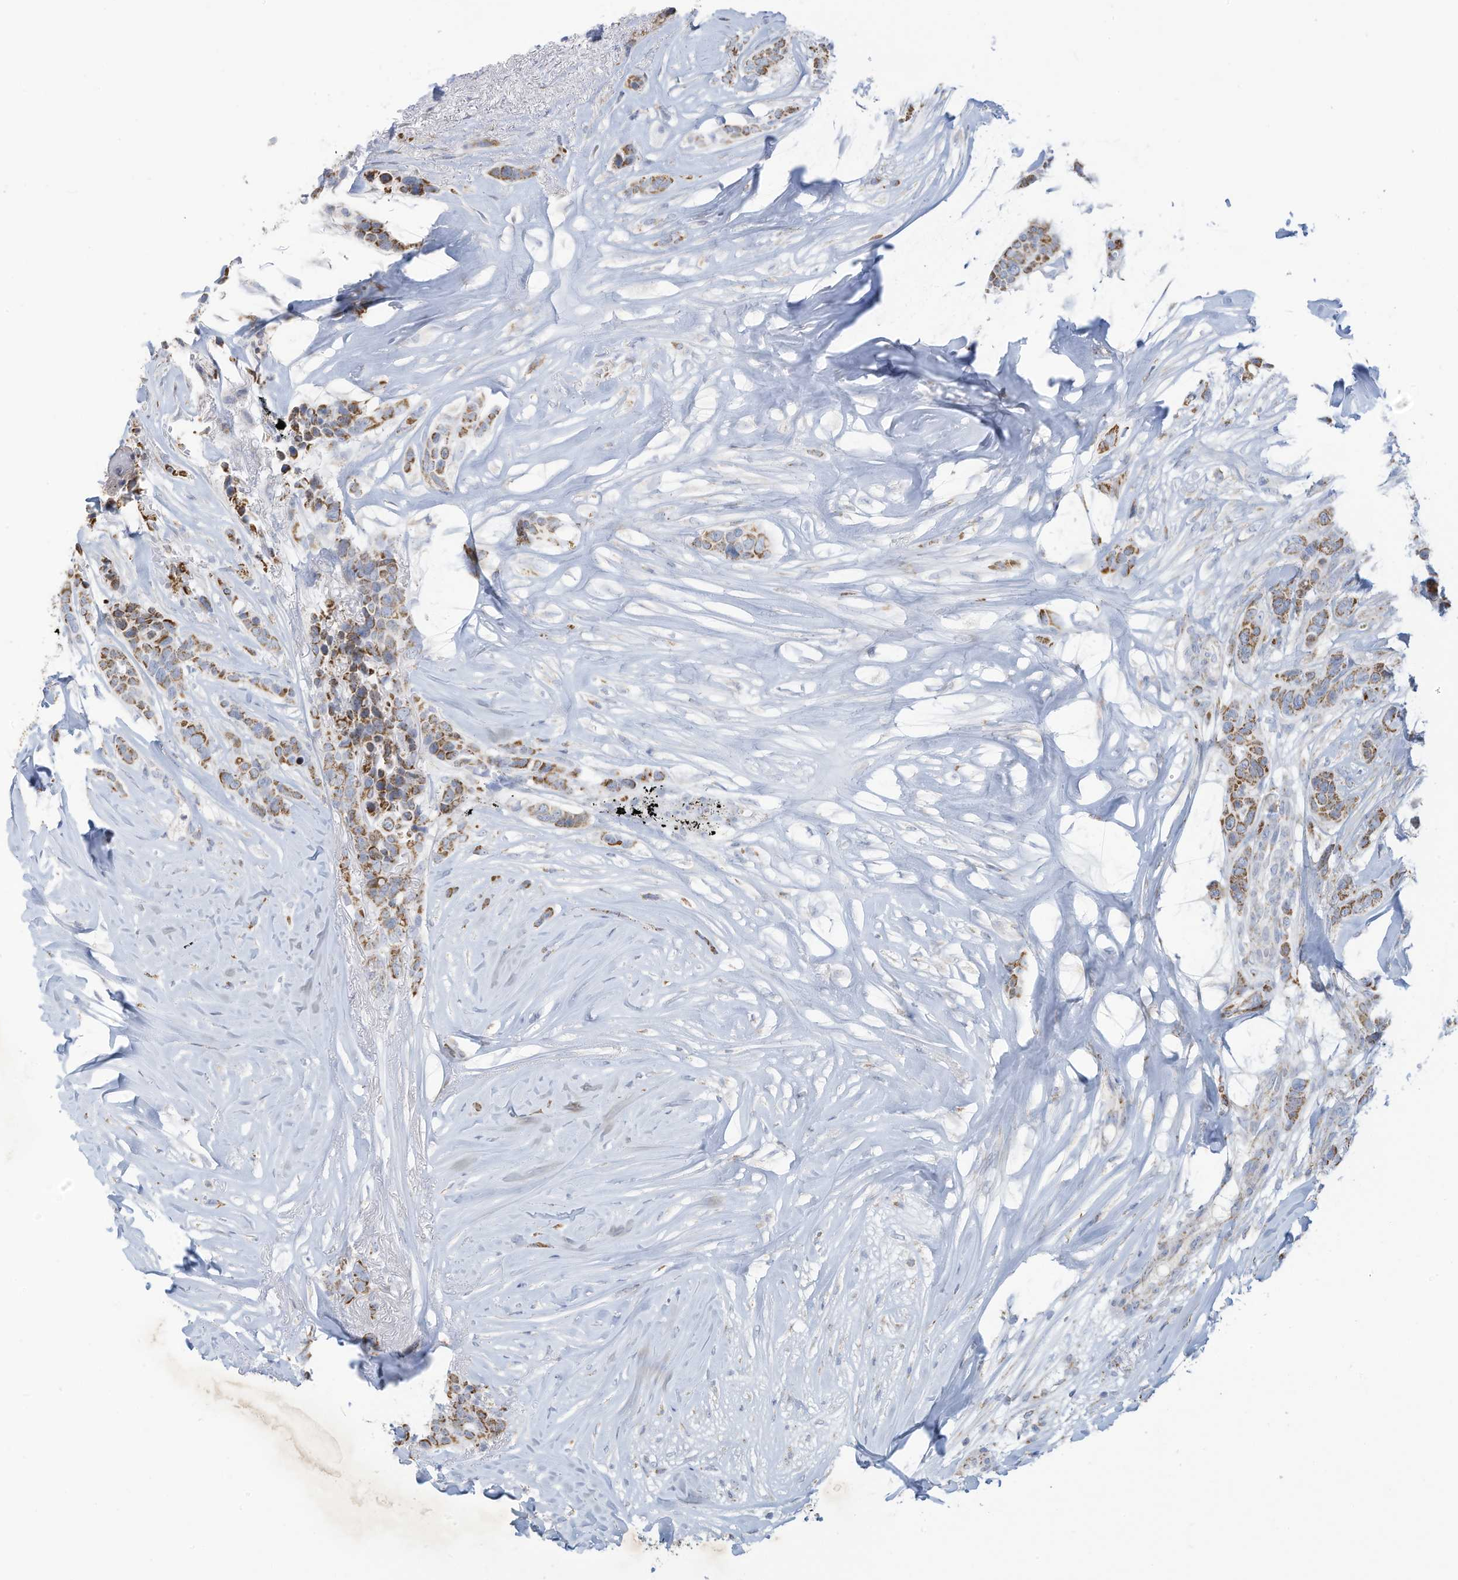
{"staining": {"intensity": "moderate", "quantity": ">75%", "location": "cytoplasmic/membranous"}, "tissue": "breast cancer", "cell_type": "Tumor cells", "image_type": "cancer", "snomed": [{"axis": "morphology", "description": "Lobular carcinoma"}, {"axis": "topography", "description": "Breast"}], "caption": "This is an image of IHC staining of breast cancer, which shows moderate positivity in the cytoplasmic/membranous of tumor cells.", "gene": "NLN", "patient": {"sex": "female", "age": 51}}